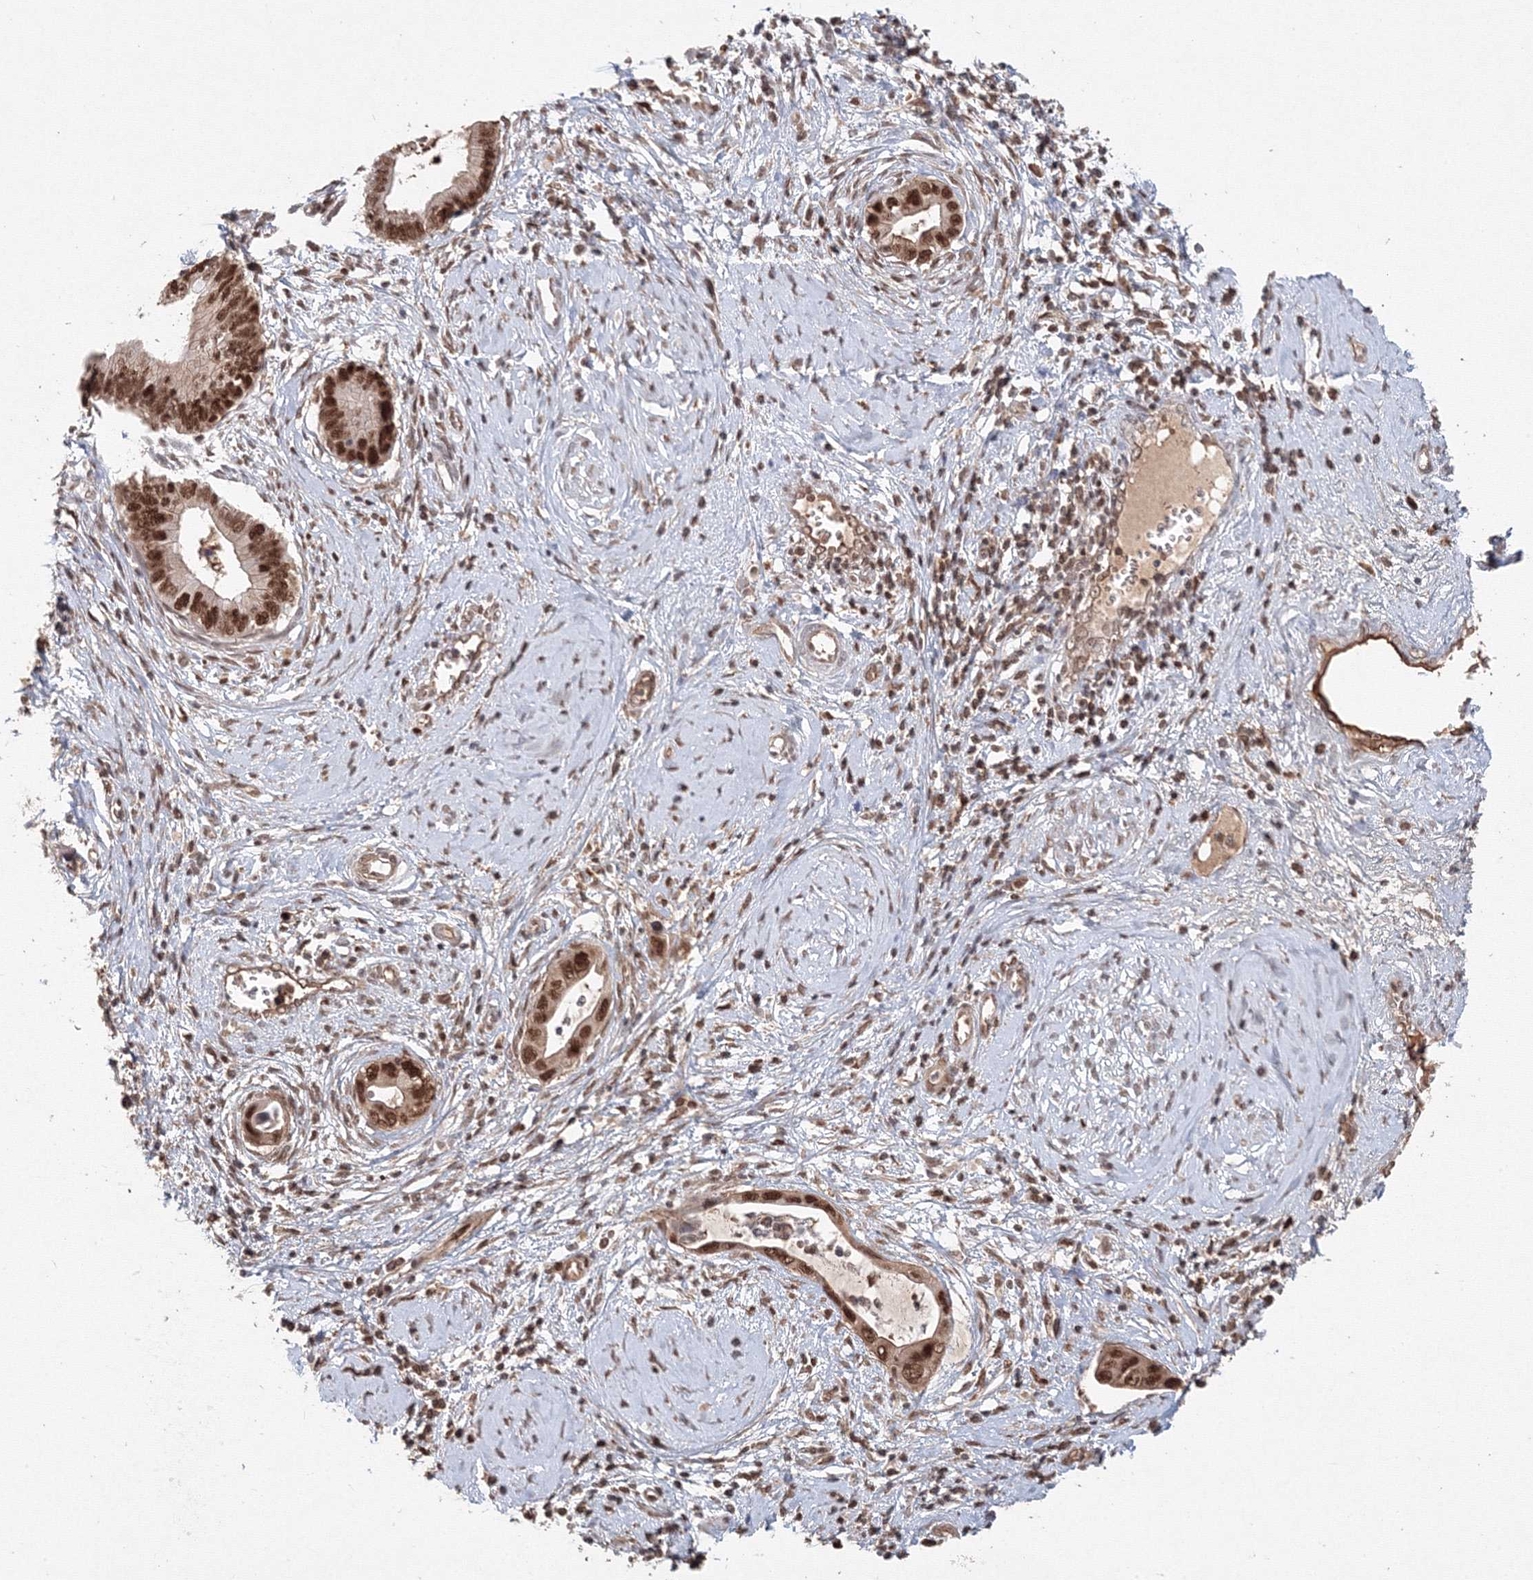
{"staining": {"intensity": "strong", "quantity": ">75%", "location": "nuclear"}, "tissue": "cervical cancer", "cell_type": "Tumor cells", "image_type": "cancer", "snomed": [{"axis": "morphology", "description": "Adenocarcinoma, NOS"}, {"axis": "topography", "description": "Cervix"}], "caption": "Protein expression analysis of human cervical cancer (adenocarcinoma) reveals strong nuclear staining in approximately >75% of tumor cells.", "gene": "IWS1", "patient": {"sex": "female", "age": 44}}